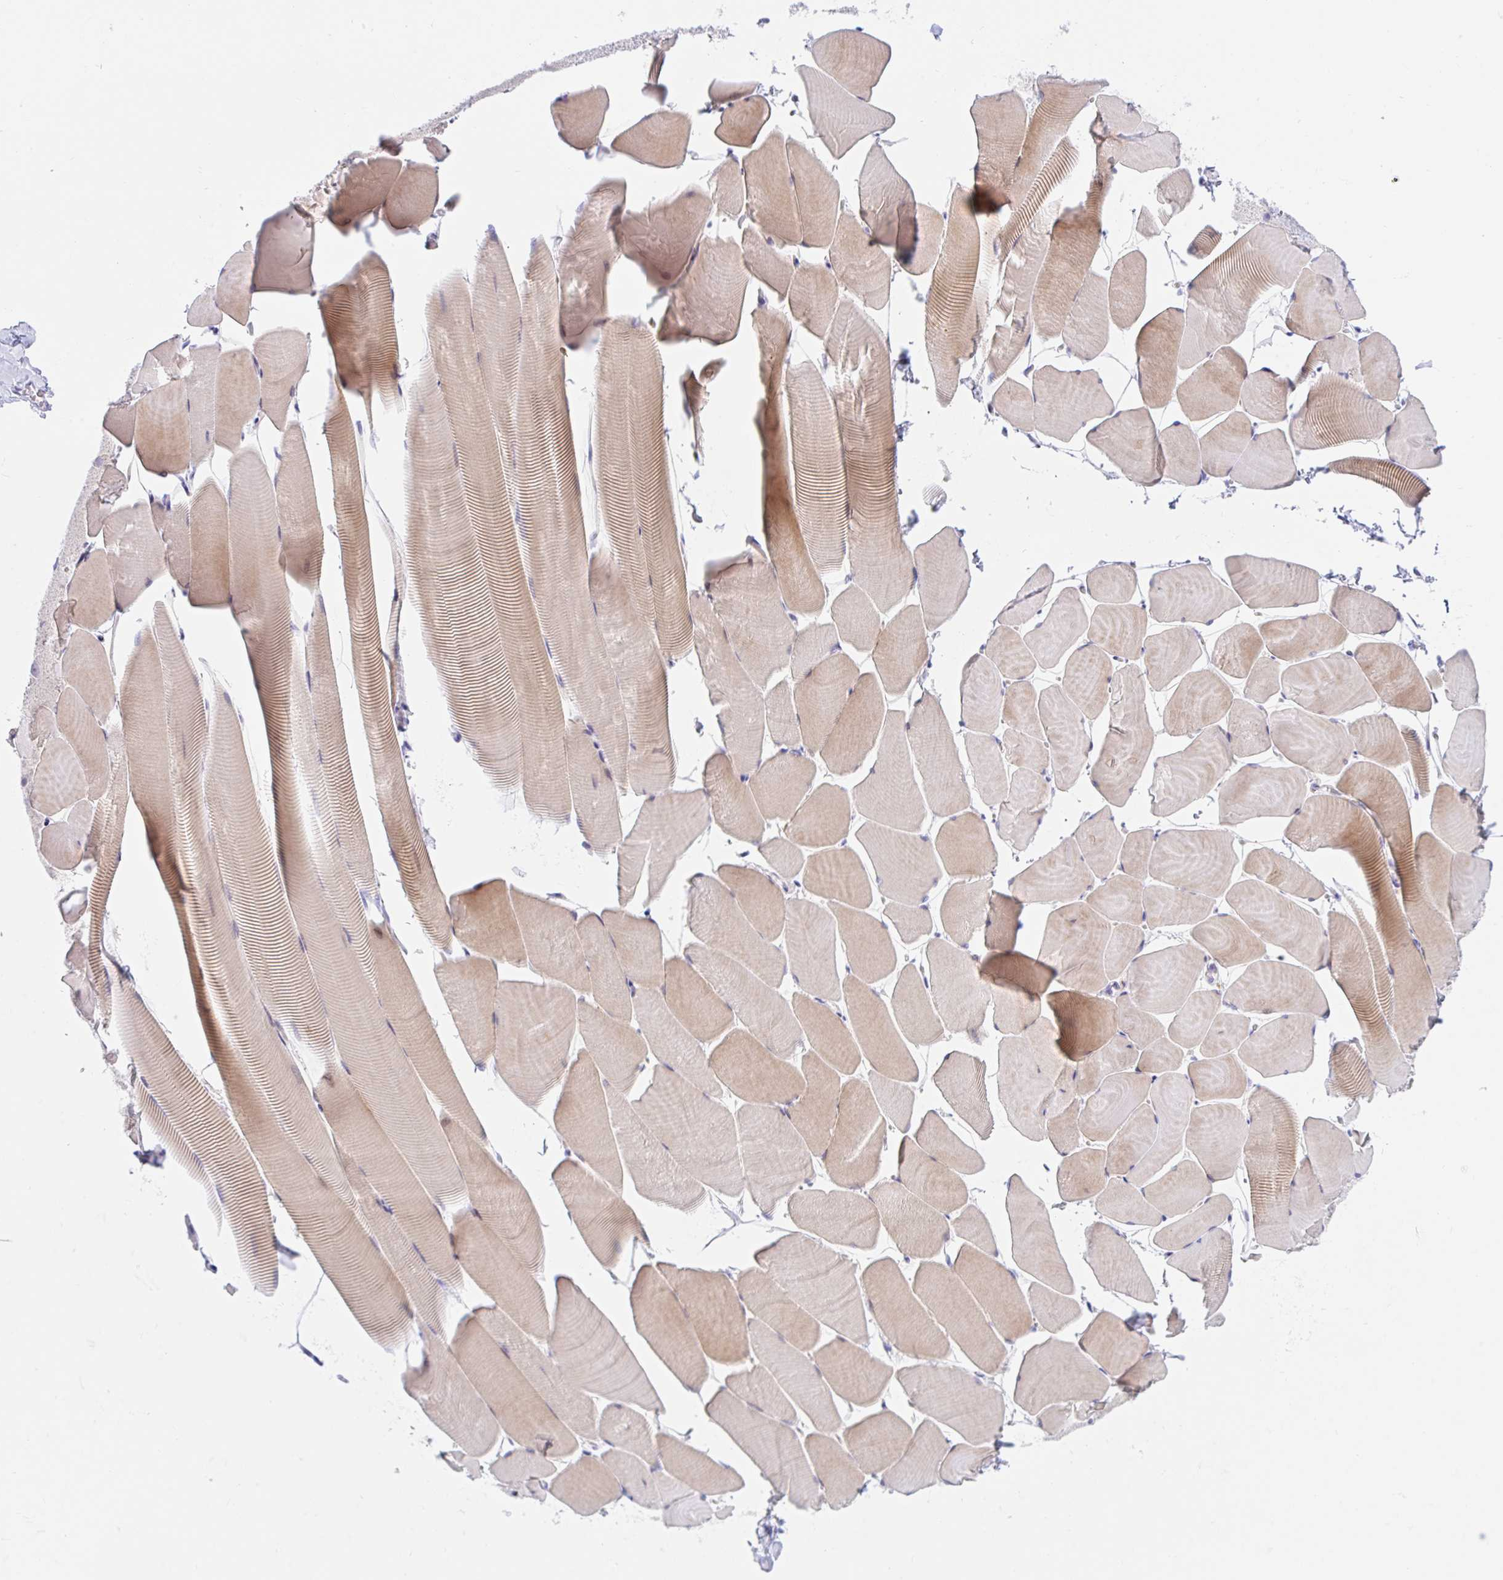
{"staining": {"intensity": "moderate", "quantity": ">75%", "location": "cytoplasmic/membranous"}, "tissue": "skeletal muscle", "cell_type": "Myocytes", "image_type": "normal", "snomed": [{"axis": "morphology", "description": "Normal tissue, NOS"}, {"axis": "topography", "description": "Skeletal muscle"}], "caption": "The photomicrograph demonstrates immunohistochemical staining of normal skeletal muscle. There is moderate cytoplasmic/membranous positivity is identified in about >75% of myocytes.", "gene": "TMEM86A", "patient": {"sex": "male", "age": 25}}